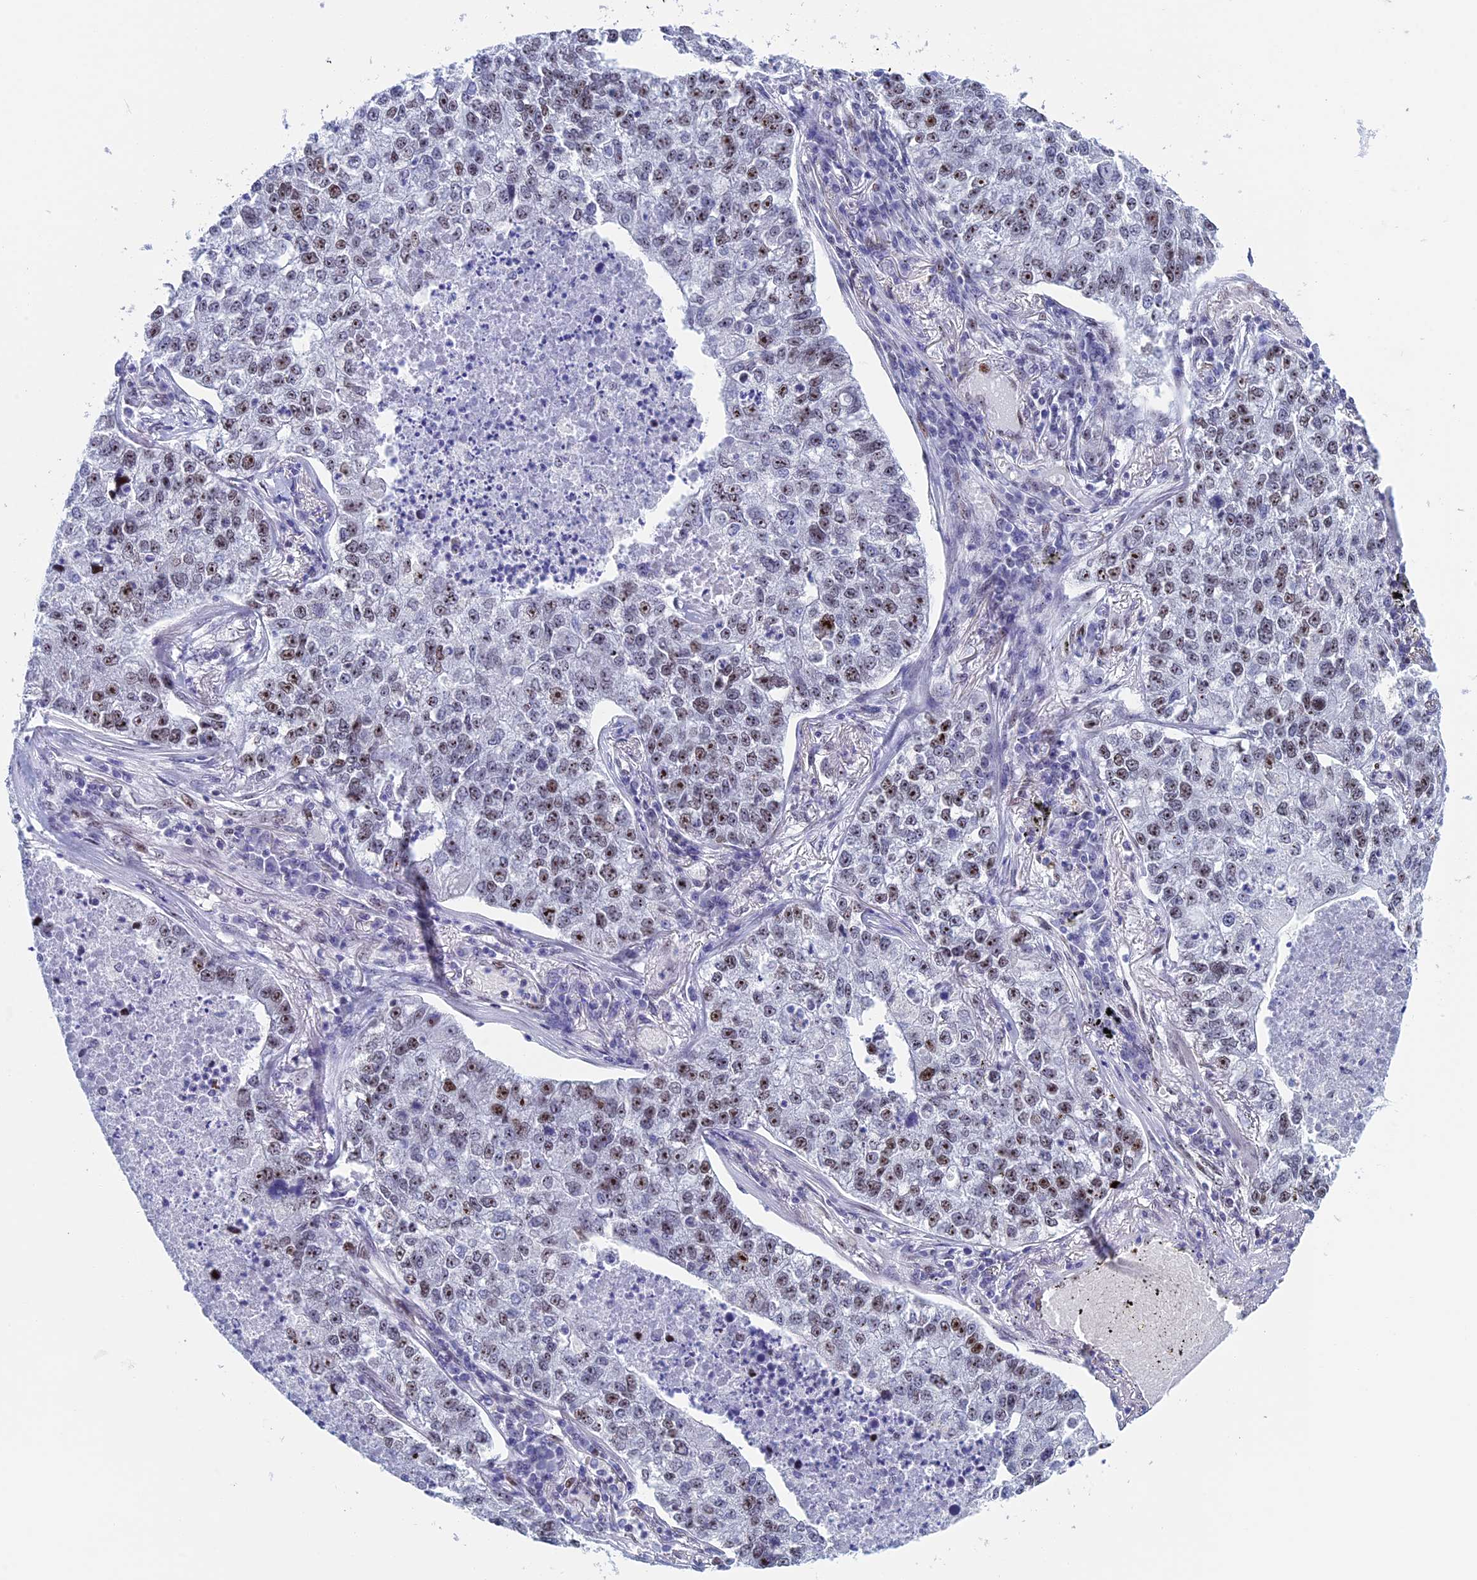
{"staining": {"intensity": "moderate", "quantity": "25%-75%", "location": "nuclear"}, "tissue": "lung cancer", "cell_type": "Tumor cells", "image_type": "cancer", "snomed": [{"axis": "morphology", "description": "Adenocarcinoma, NOS"}, {"axis": "topography", "description": "Lung"}], "caption": "Immunohistochemistry (IHC) (DAB) staining of human lung adenocarcinoma displays moderate nuclear protein positivity in about 25%-75% of tumor cells. The staining was performed using DAB, with brown indicating positive protein expression. Nuclei are stained blue with hematoxylin.", "gene": "CCDC86", "patient": {"sex": "male", "age": 49}}